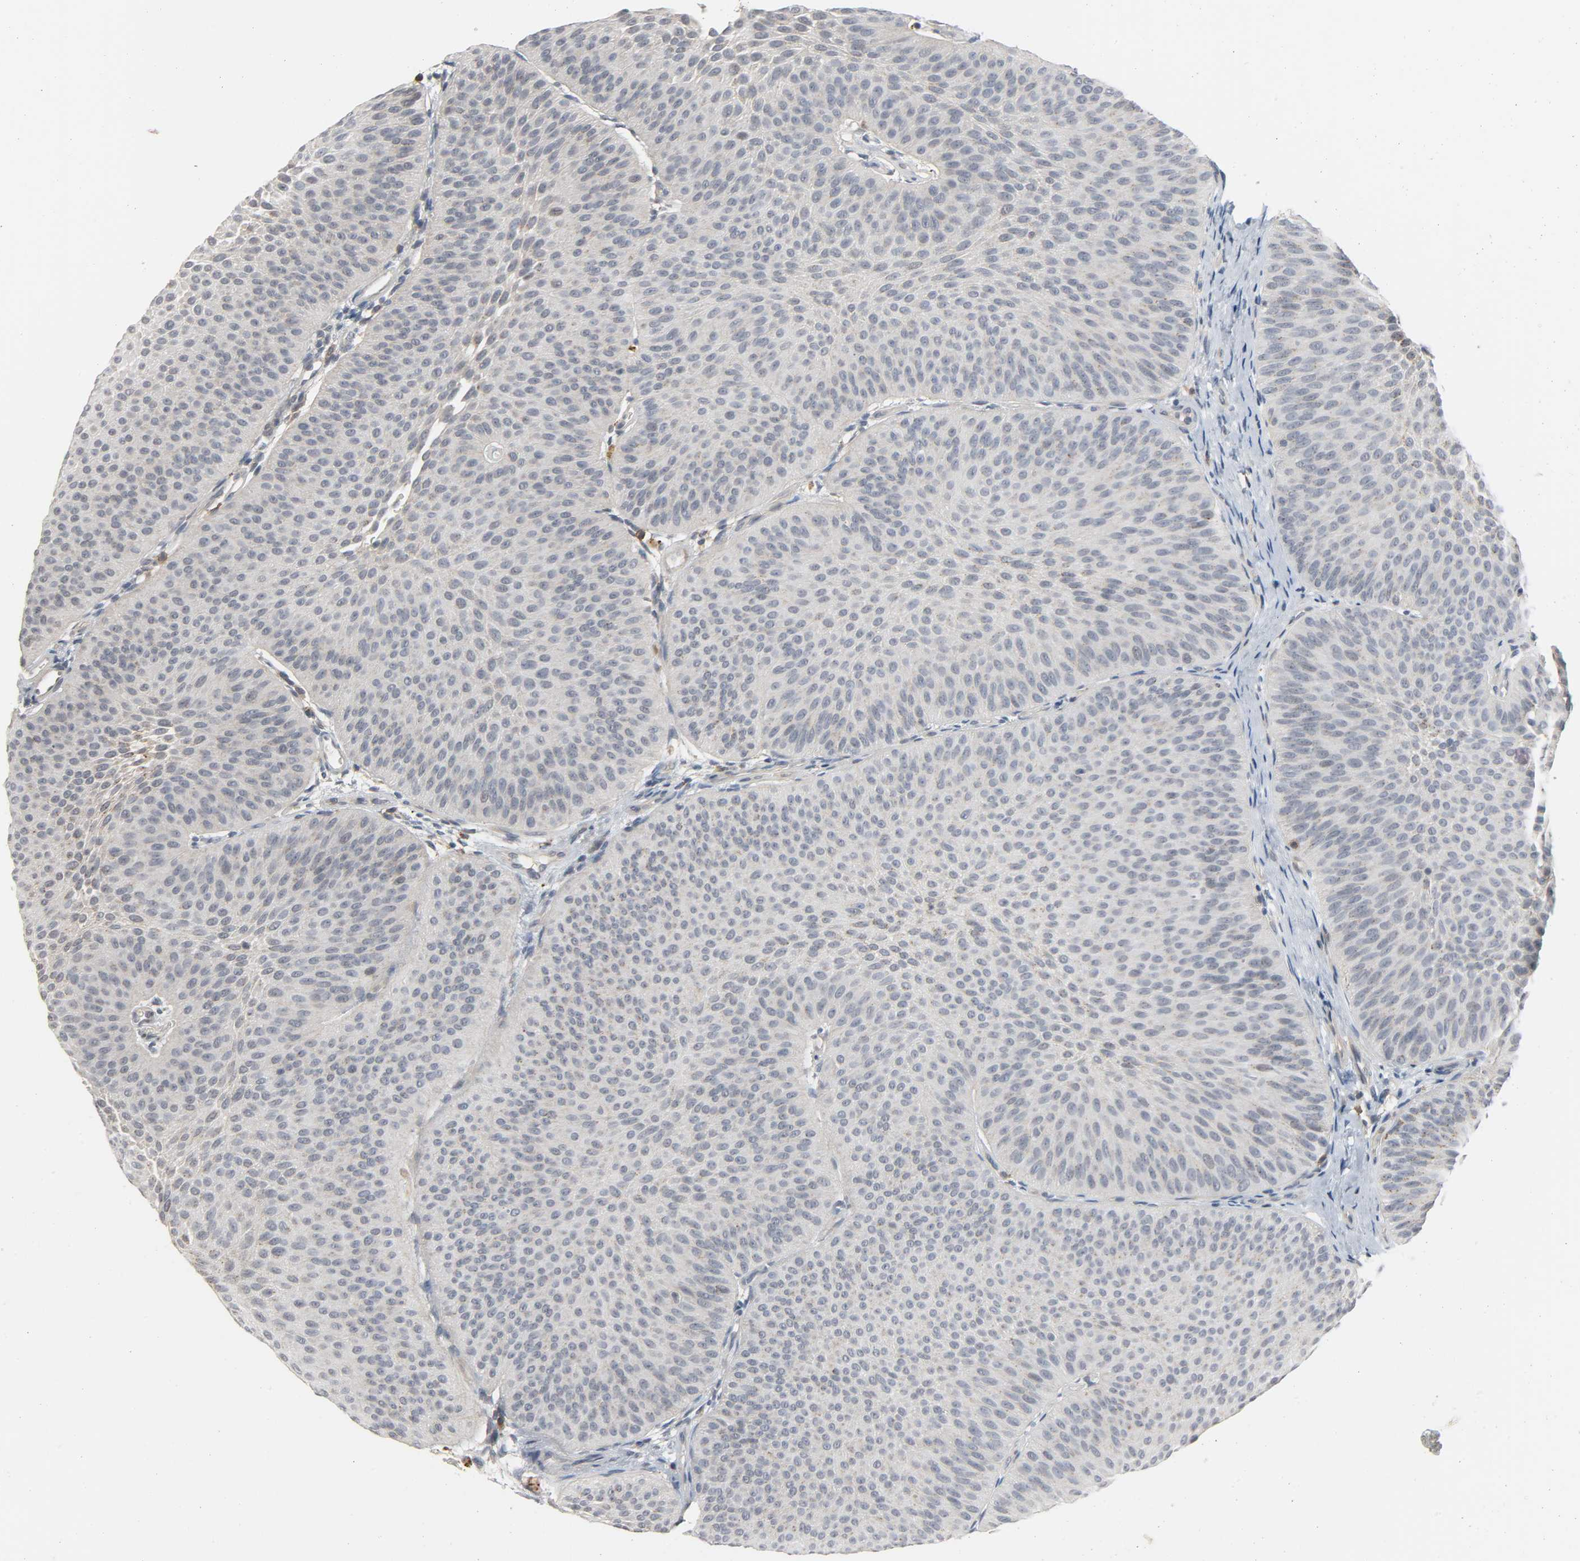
{"staining": {"intensity": "weak", "quantity": "<25%", "location": "cytoplasmic/membranous"}, "tissue": "urothelial cancer", "cell_type": "Tumor cells", "image_type": "cancer", "snomed": [{"axis": "morphology", "description": "Urothelial carcinoma, Low grade"}, {"axis": "topography", "description": "Urinary bladder"}], "caption": "There is no significant expression in tumor cells of low-grade urothelial carcinoma.", "gene": "CD4", "patient": {"sex": "female", "age": 60}}